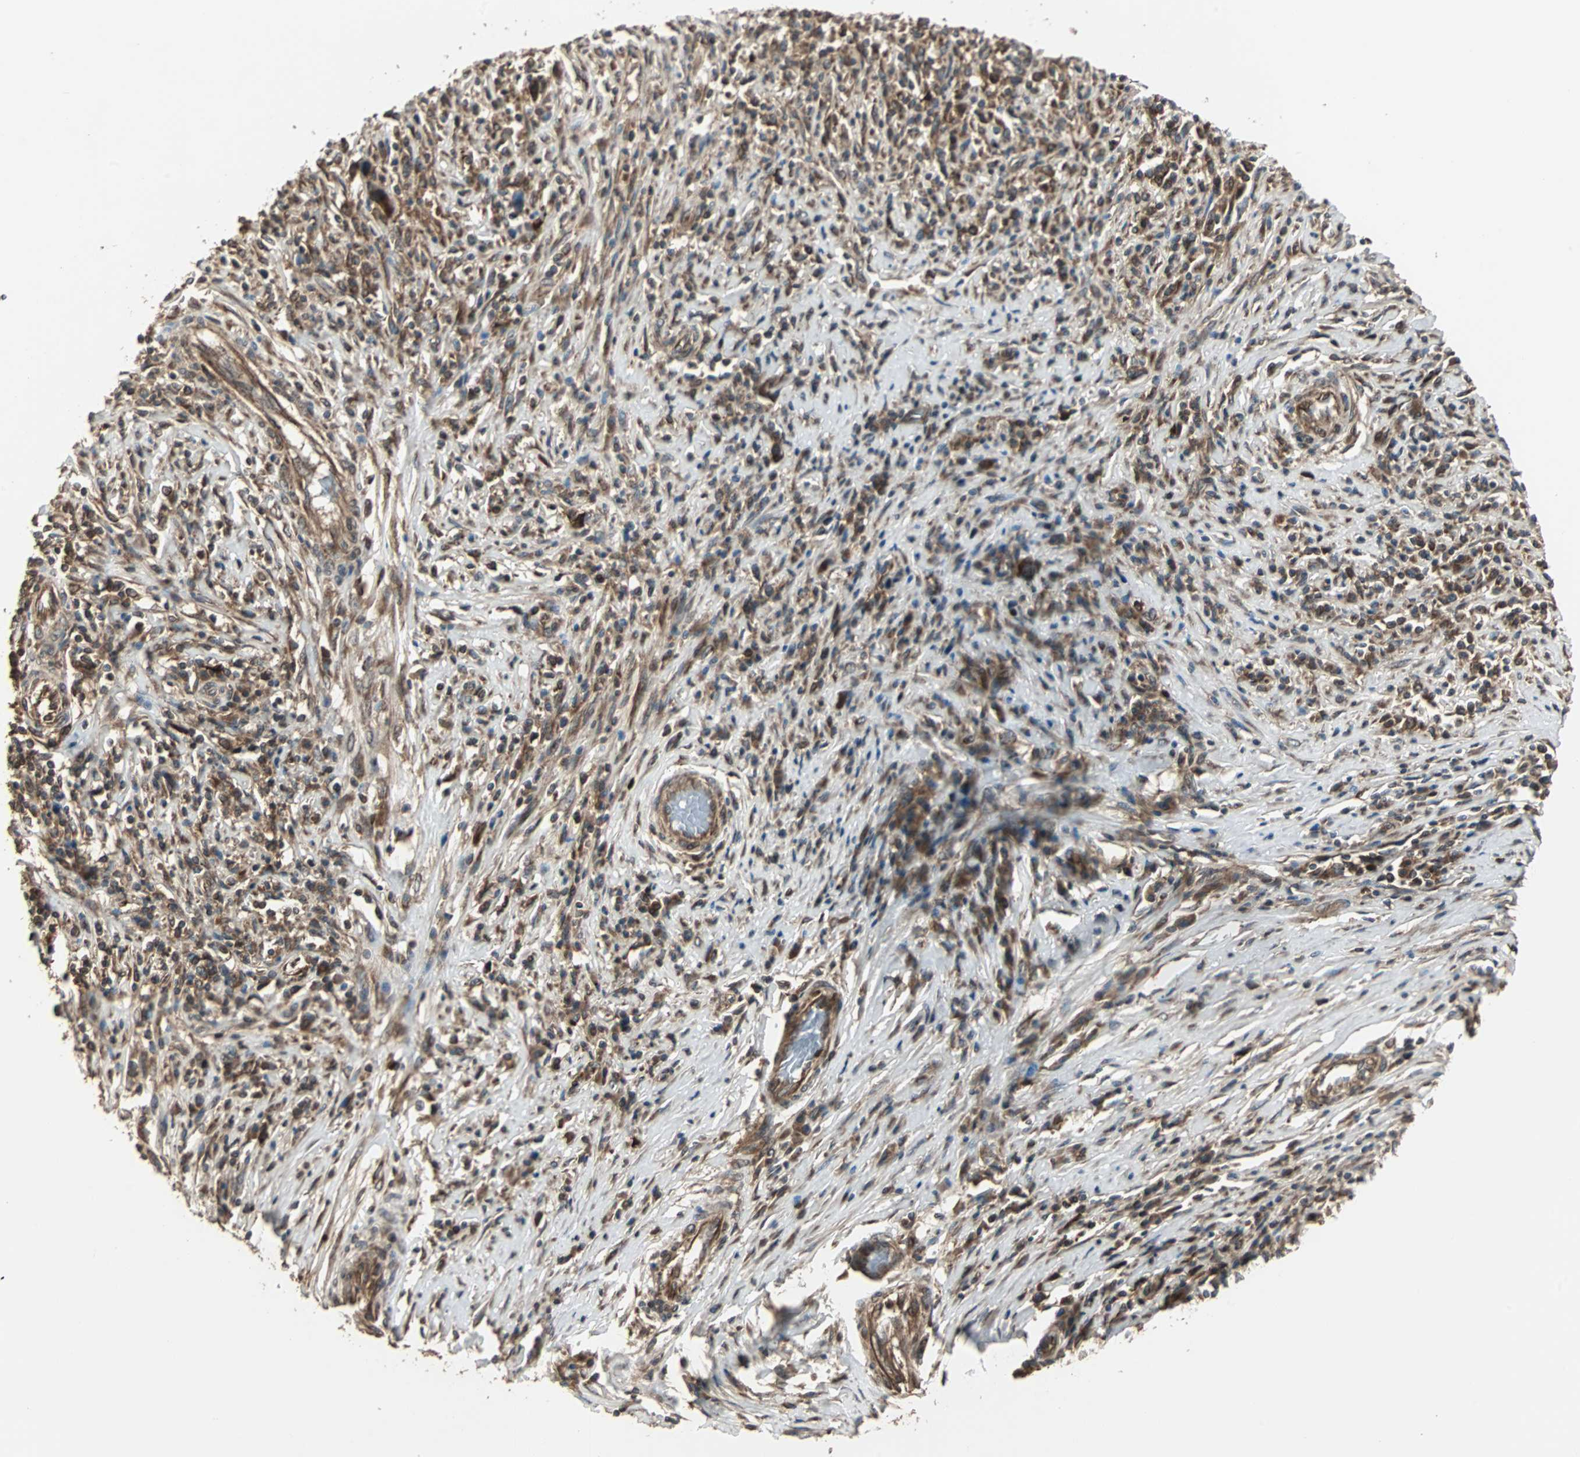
{"staining": {"intensity": "moderate", "quantity": ">75%", "location": "cytoplasmic/membranous"}, "tissue": "melanoma", "cell_type": "Tumor cells", "image_type": "cancer", "snomed": [{"axis": "morphology", "description": "Malignant melanoma, Metastatic site"}, {"axis": "topography", "description": "Lymph node"}], "caption": "Immunohistochemical staining of malignant melanoma (metastatic site) demonstrates moderate cytoplasmic/membranous protein positivity in about >75% of tumor cells.", "gene": "RAB7A", "patient": {"sex": "male", "age": 61}}